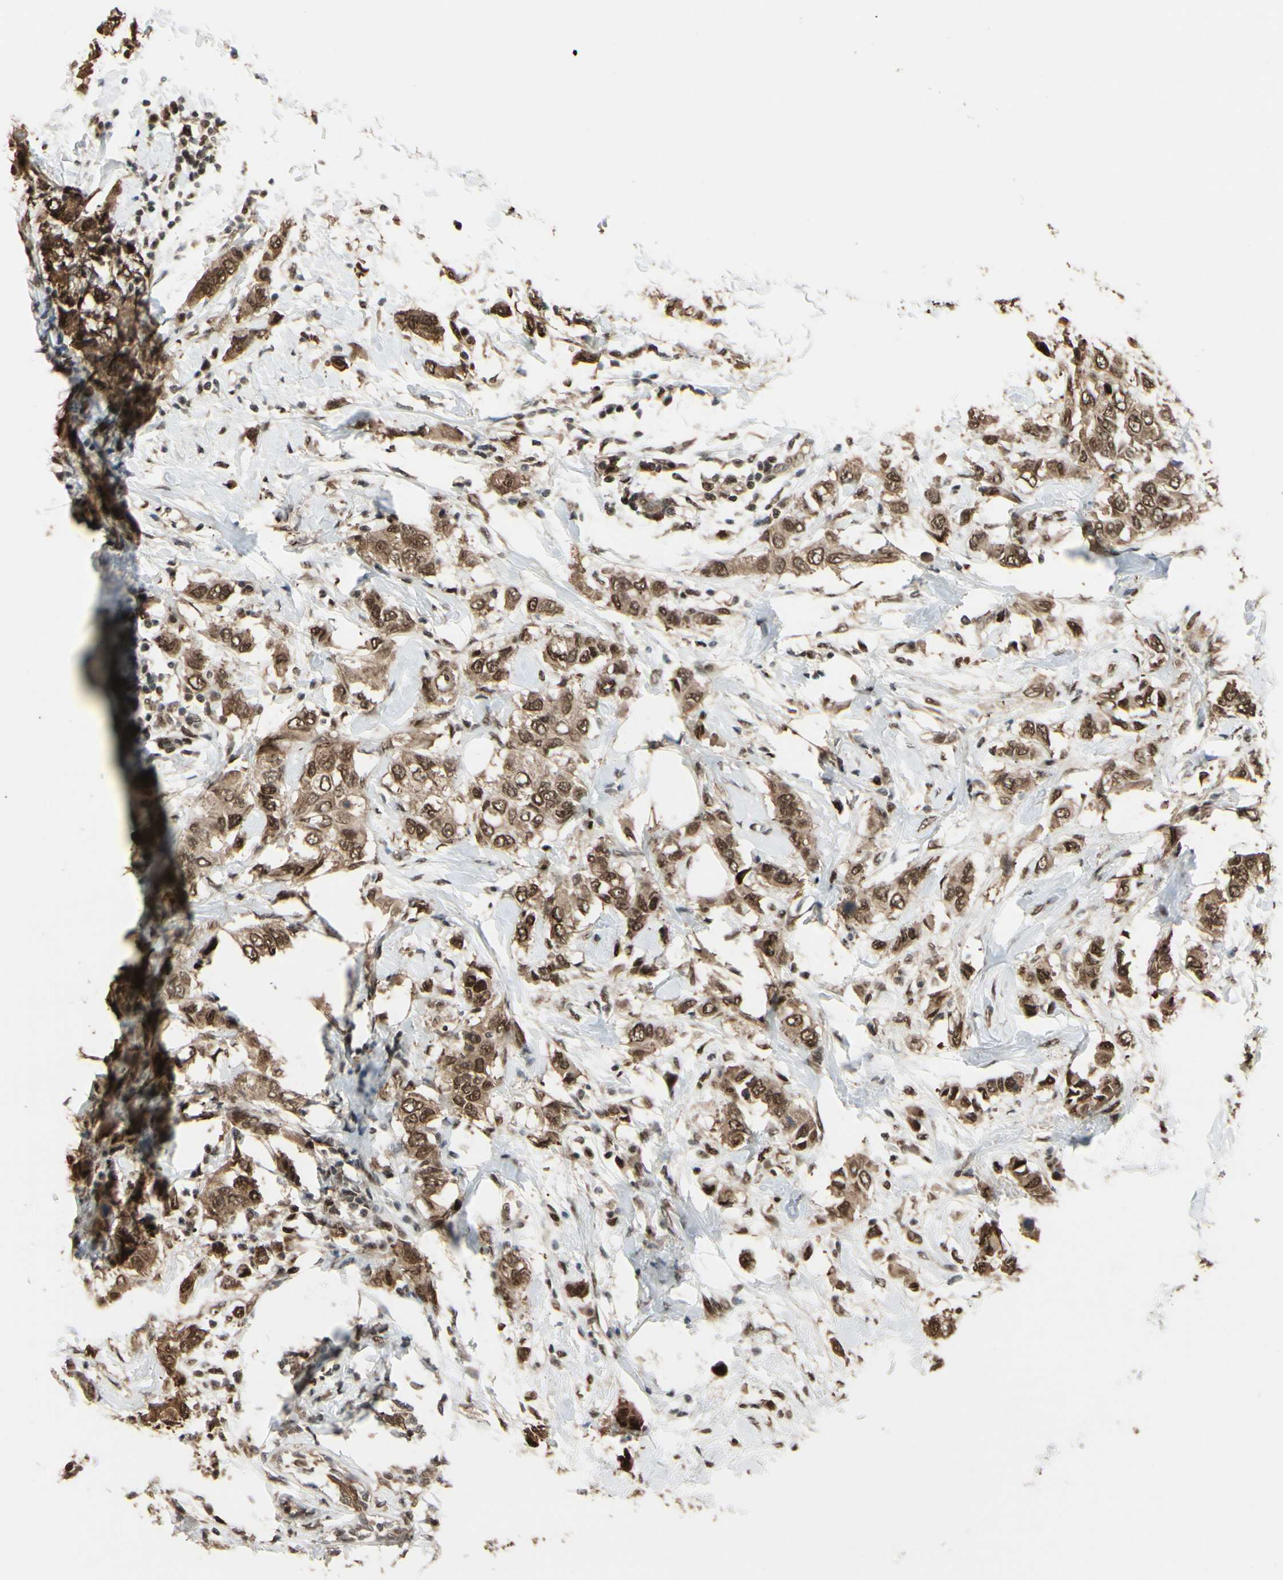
{"staining": {"intensity": "moderate", "quantity": ">75%", "location": "cytoplasmic/membranous,nuclear"}, "tissue": "breast cancer", "cell_type": "Tumor cells", "image_type": "cancer", "snomed": [{"axis": "morphology", "description": "Duct carcinoma"}, {"axis": "topography", "description": "Breast"}], "caption": "Moderate cytoplasmic/membranous and nuclear staining for a protein is seen in approximately >75% of tumor cells of infiltrating ductal carcinoma (breast) using immunohistochemistry (IHC).", "gene": "HSF1", "patient": {"sex": "female", "age": 50}}